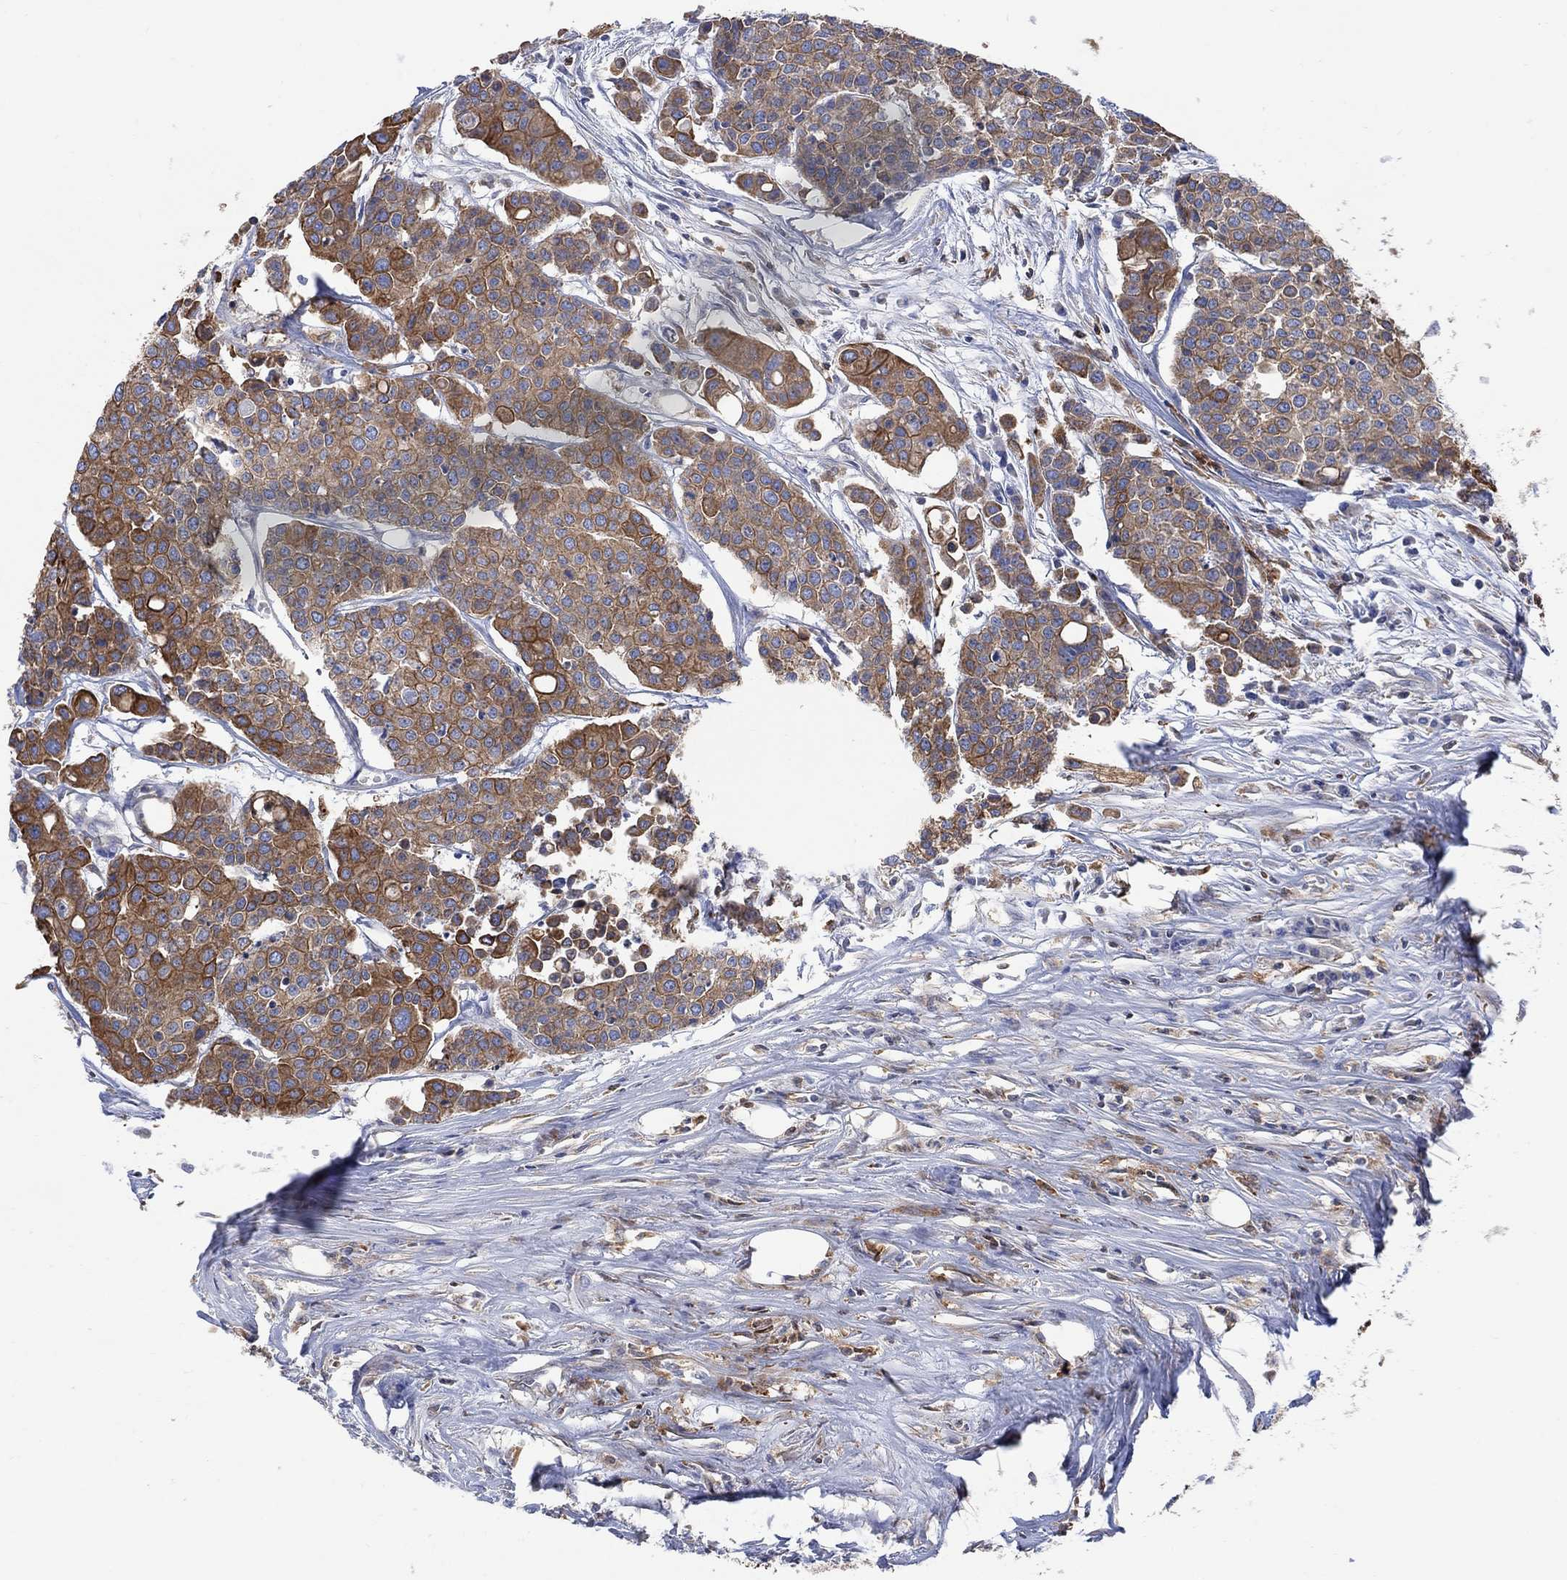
{"staining": {"intensity": "strong", "quantity": ">75%", "location": "cytoplasmic/membranous"}, "tissue": "carcinoid", "cell_type": "Tumor cells", "image_type": "cancer", "snomed": [{"axis": "morphology", "description": "Carcinoid, malignant, NOS"}, {"axis": "topography", "description": "Colon"}], "caption": "Malignant carcinoid was stained to show a protein in brown. There is high levels of strong cytoplasmic/membranous expression in about >75% of tumor cells. (Brightfield microscopy of DAB IHC at high magnification).", "gene": "GBP5", "patient": {"sex": "male", "age": 81}}